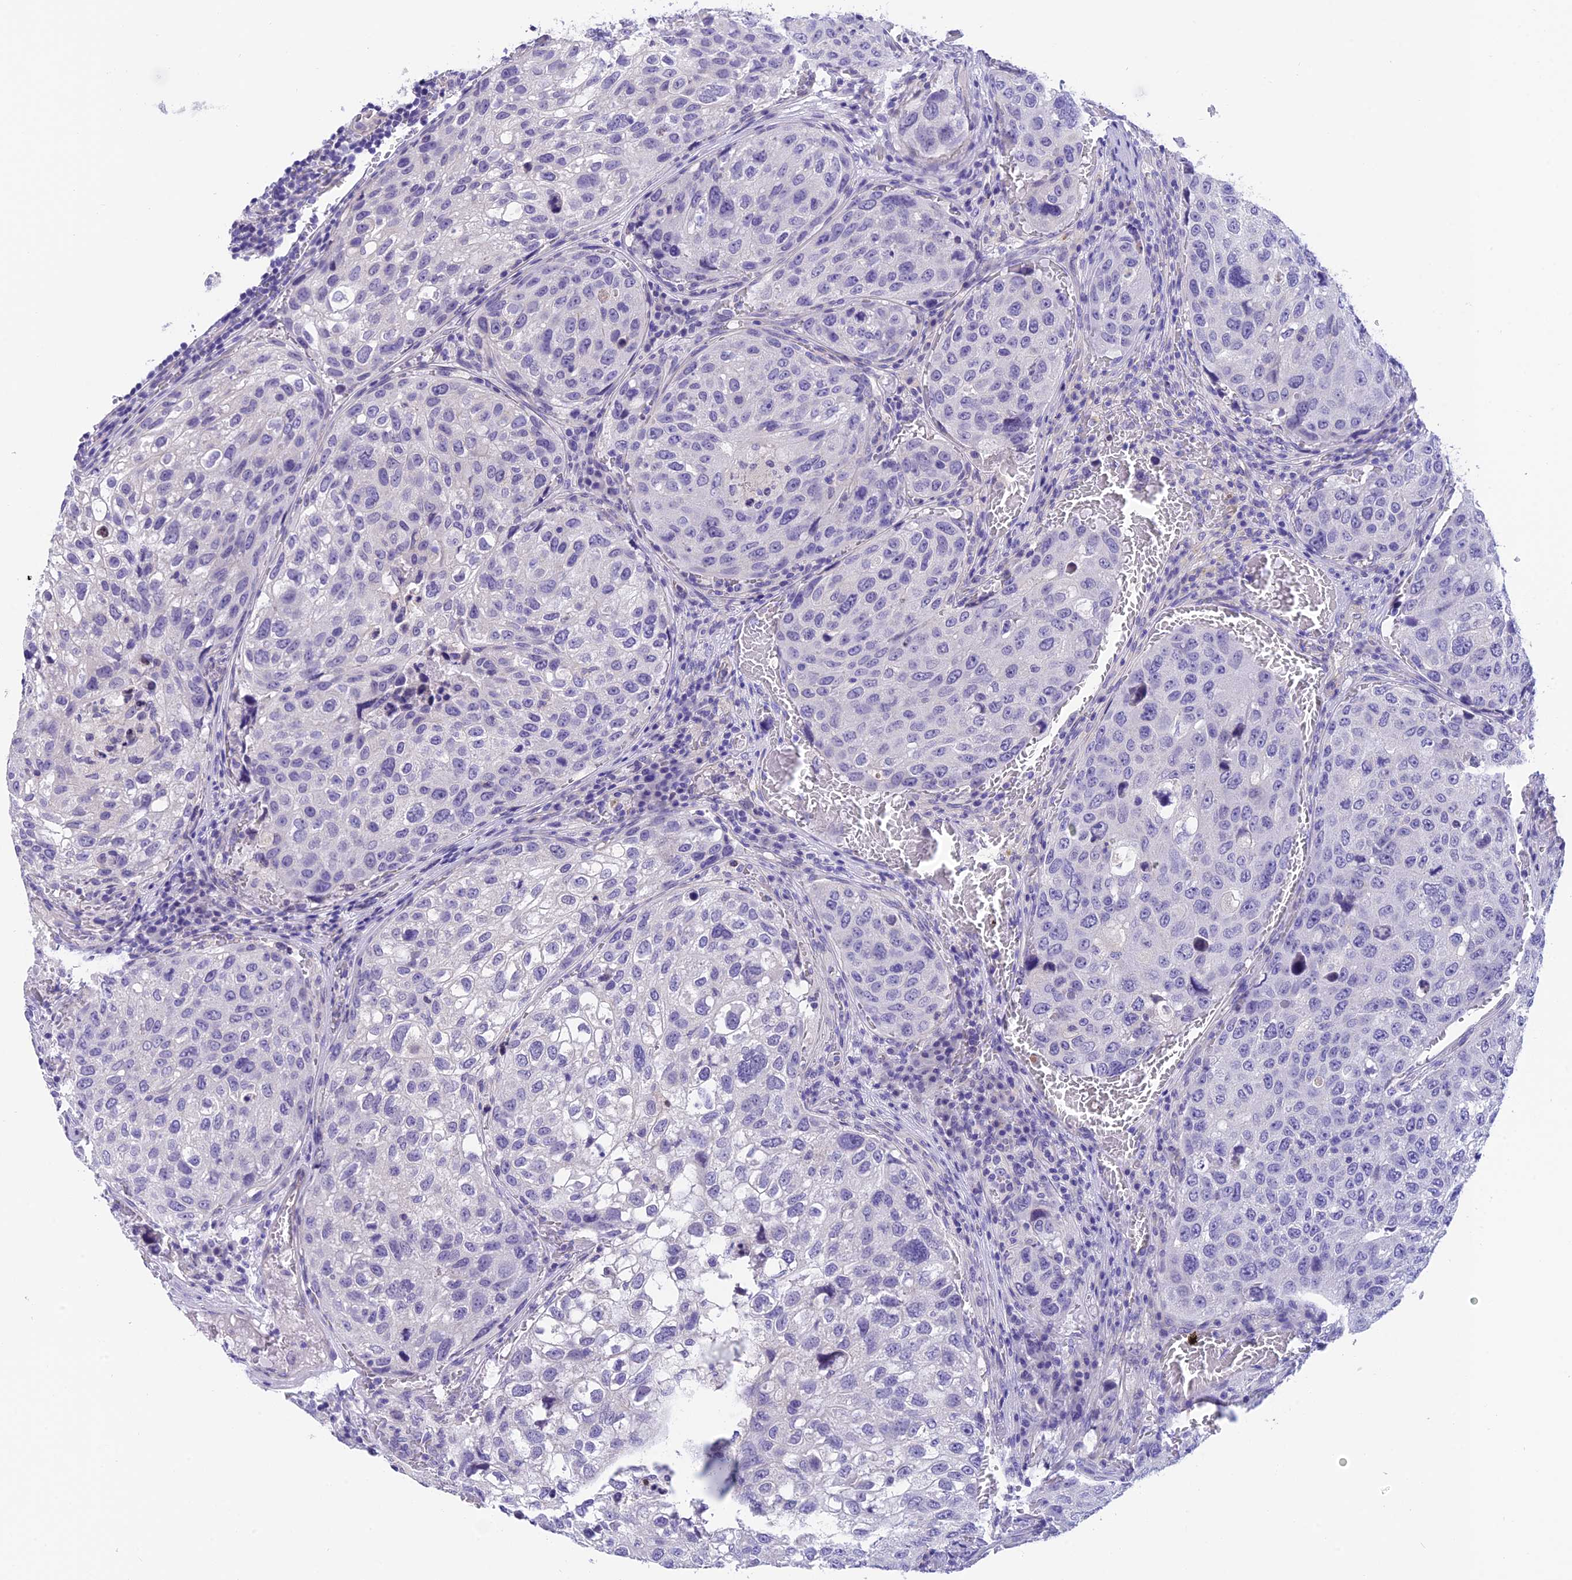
{"staining": {"intensity": "negative", "quantity": "none", "location": "none"}, "tissue": "urothelial cancer", "cell_type": "Tumor cells", "image_type": "cancer", "snomed": [{"axis": "morphology", "description": "Urothelial carcinoma, High grade"}, {"axis": "topography", "description": "Lymph node"}, {"axis": "topography", "description": "Urinary bladder"}], "caption": "An image of urothelial cancer stained for a protein demonstrates no brown staining in tumor cells.", "gene": "C17orf67", "patient": {"sex": "male", "age": 51}}